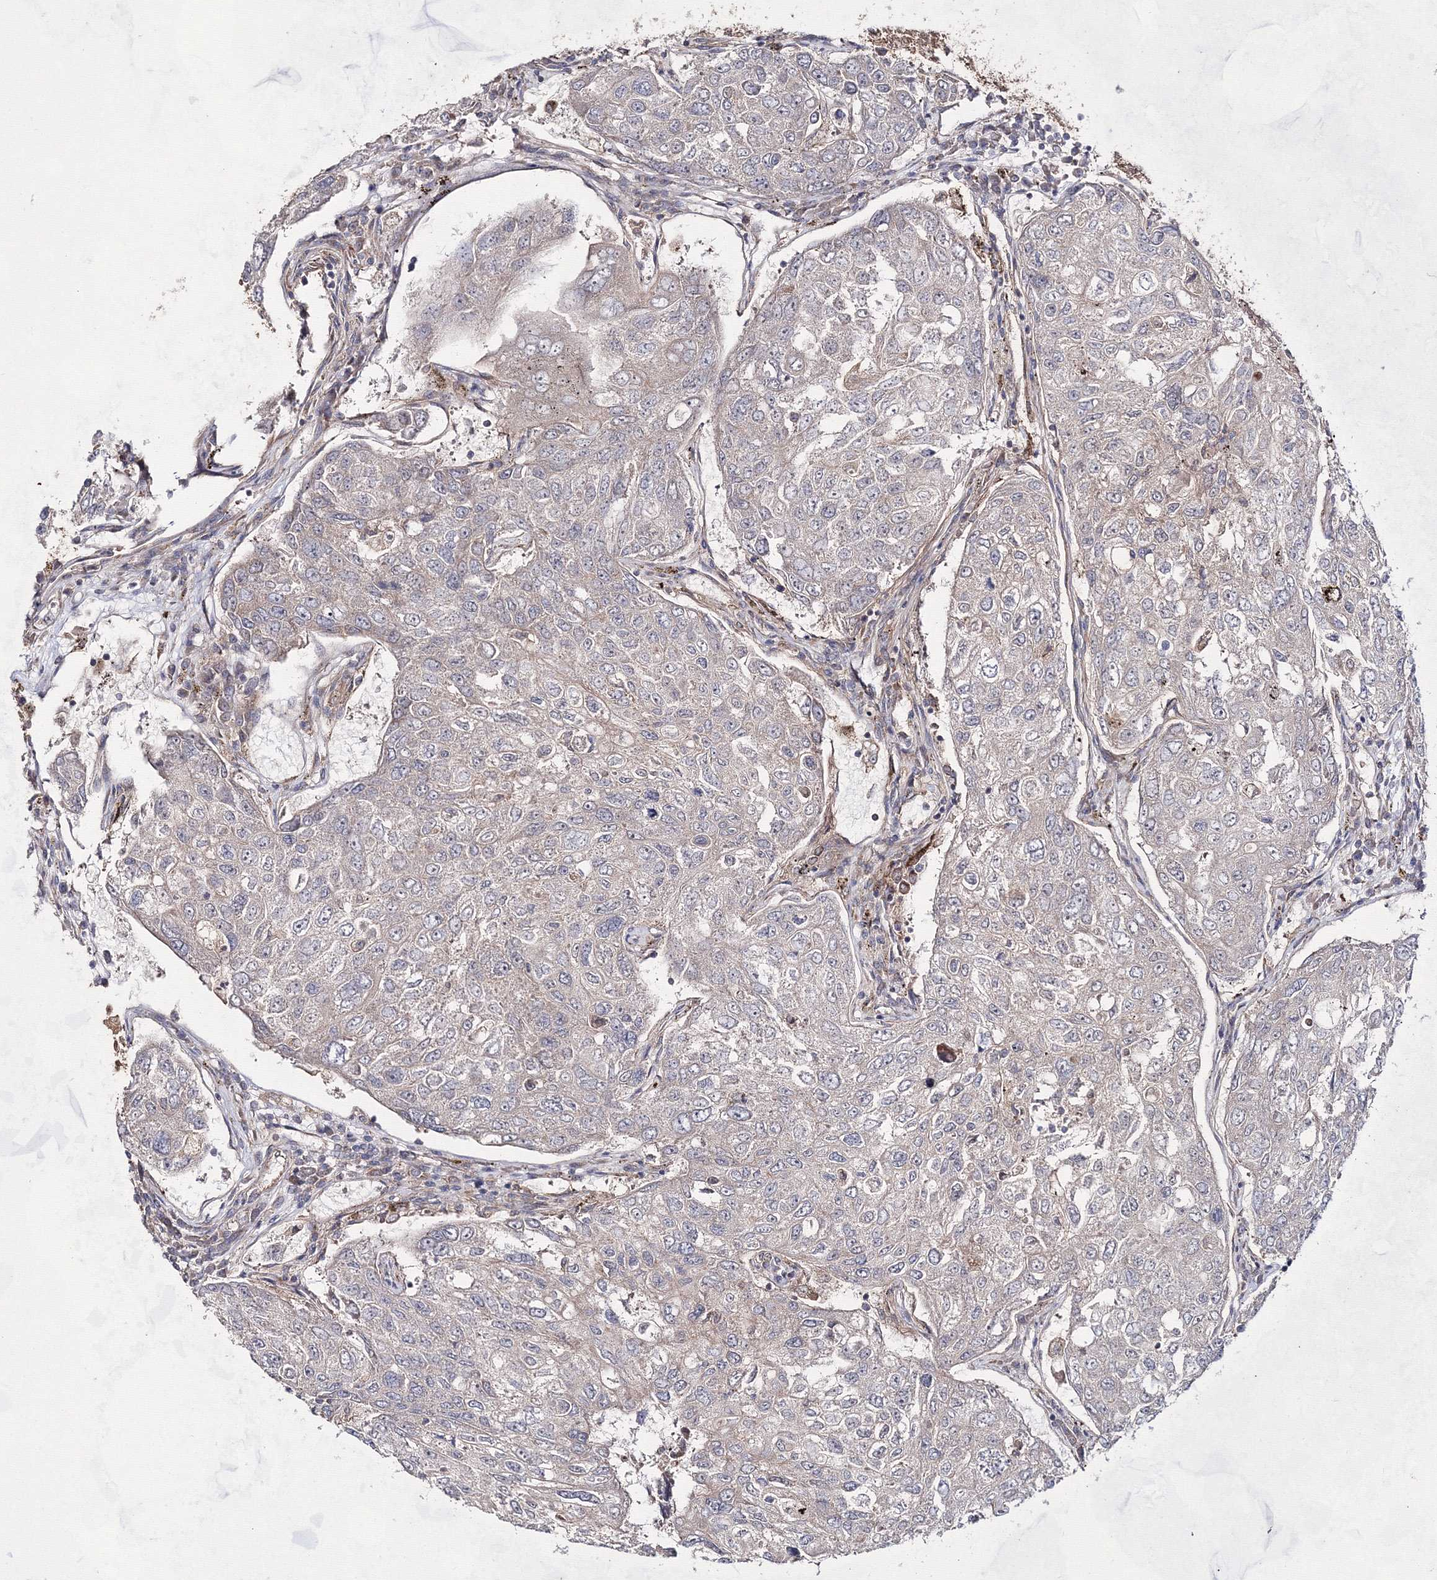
{"staining": {"intensity": "negative", "quantity": "none", "location": "none"}, "tissue": "urothelial cancer", "cell_type": "Tumor cells", "image_type": "cancer", "snomed": [{"axis": "morphology", "description": "Urothelial carcinoma, High grade"}, {"axis": "topography", "description": "Lymph node"}, {"axis": "topography", "description": "Urinary bladder"}], "caption": "A photomicrograph of human urothelial cancer is negative for staining in tumor cells.", "gene": "EXOC6", "patient": {"sex": "male", "age": 51}}